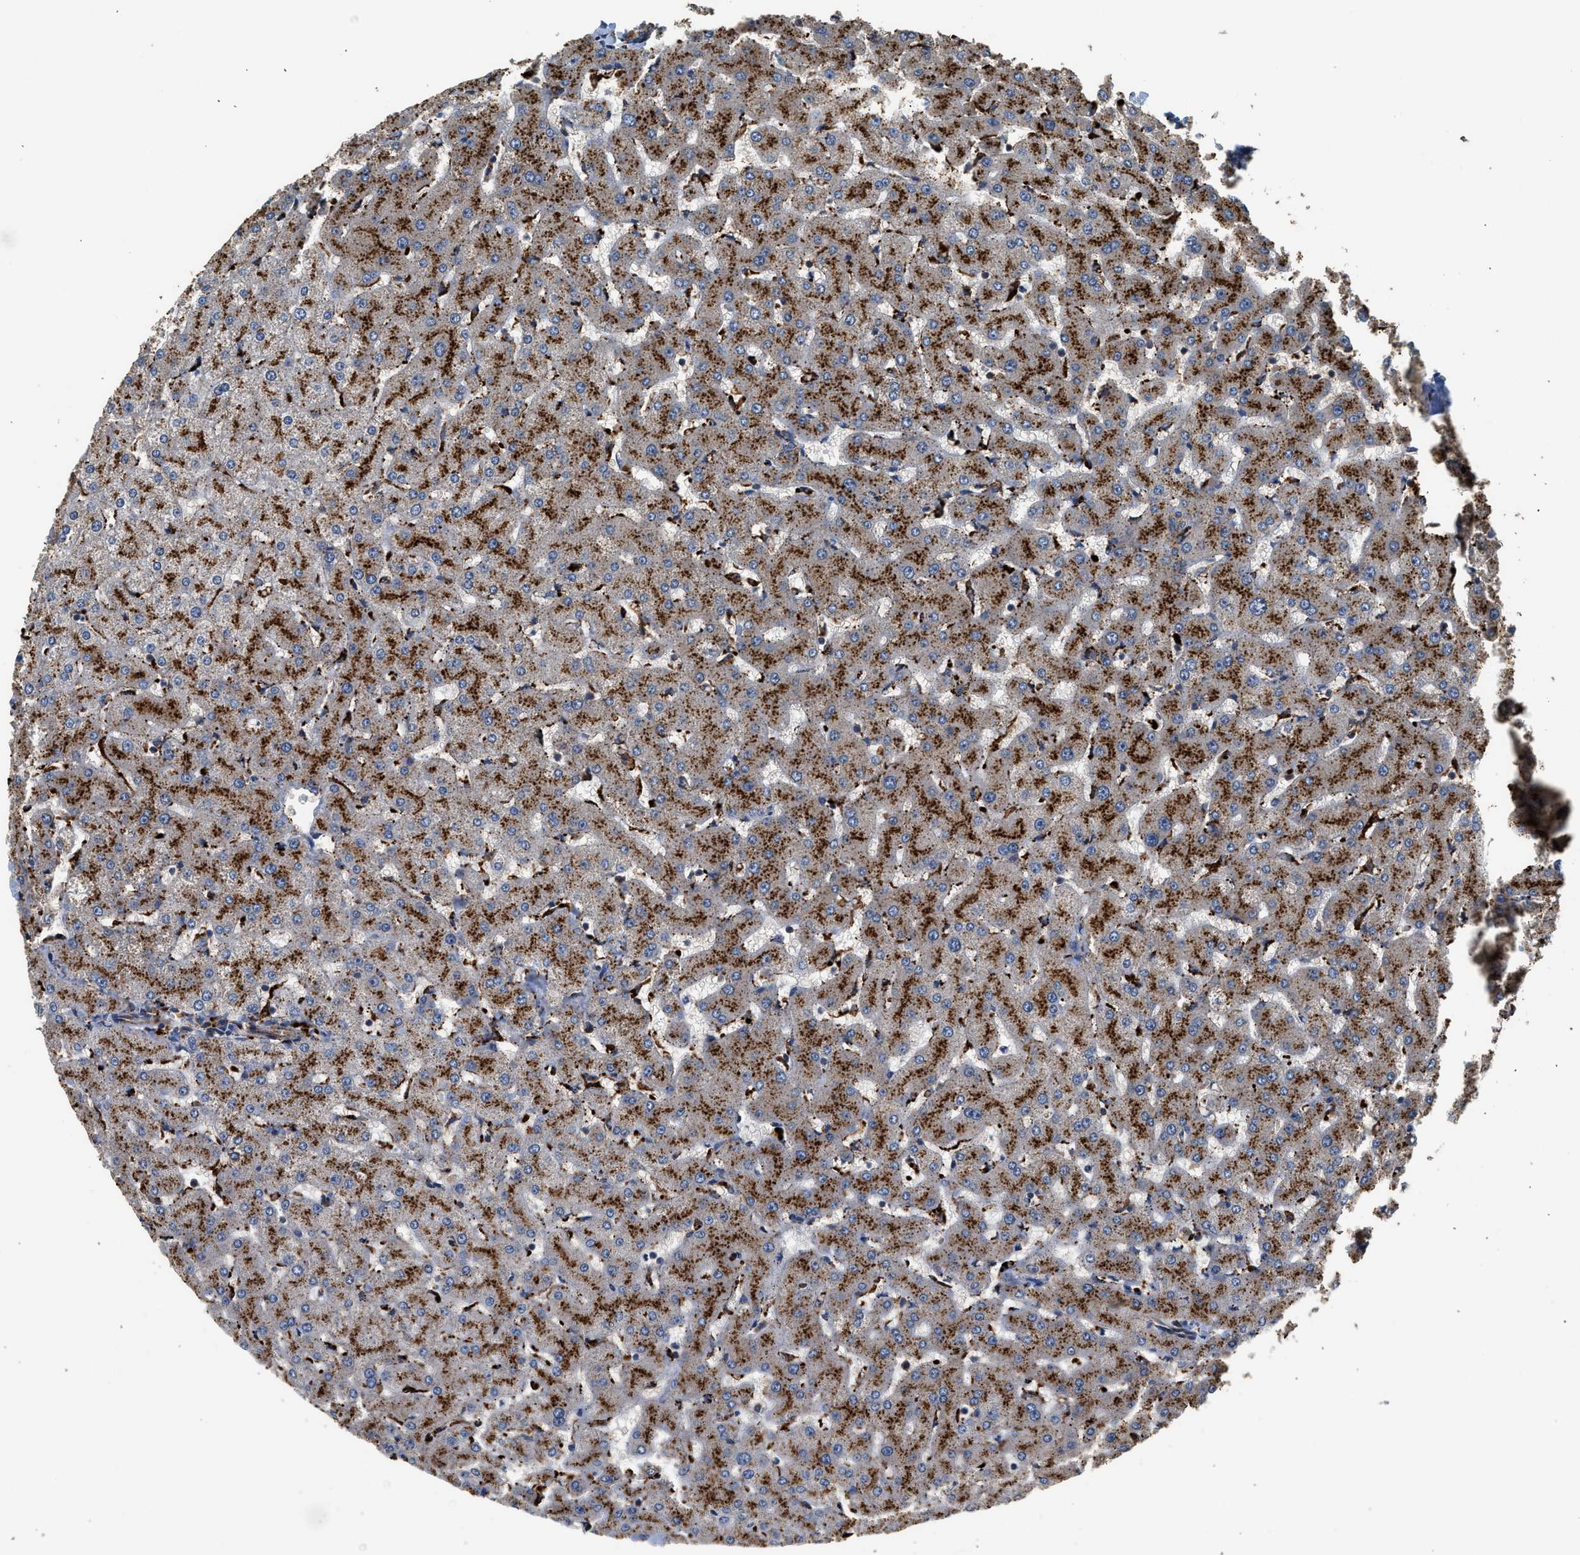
{"staining": {"intensity": "weak", "quantity": "25%-75%", "location": "cytoplasmic/membranous"}, "tissue": "liver", "cell_type": "Cholangiocytes", "image_type": "normal", "snomed": [{"axis": "morphology", "description": "Normal tissue, NOS"}, {"axis": "topography", "description": "Liver"}], "caption": "Cholangiocytes exhibit weak cytoplasmic/membranous staining in approximately 25%-75% of cells in unremarkable liver. The staining was performed using DAB (3,3'-diaminobenzidine), with brown indicating positive protein expression. Nuclei are stained blue with hematoxylin.", "gene": "CTSV", "patient": {"sex": "female", "age": 63}}